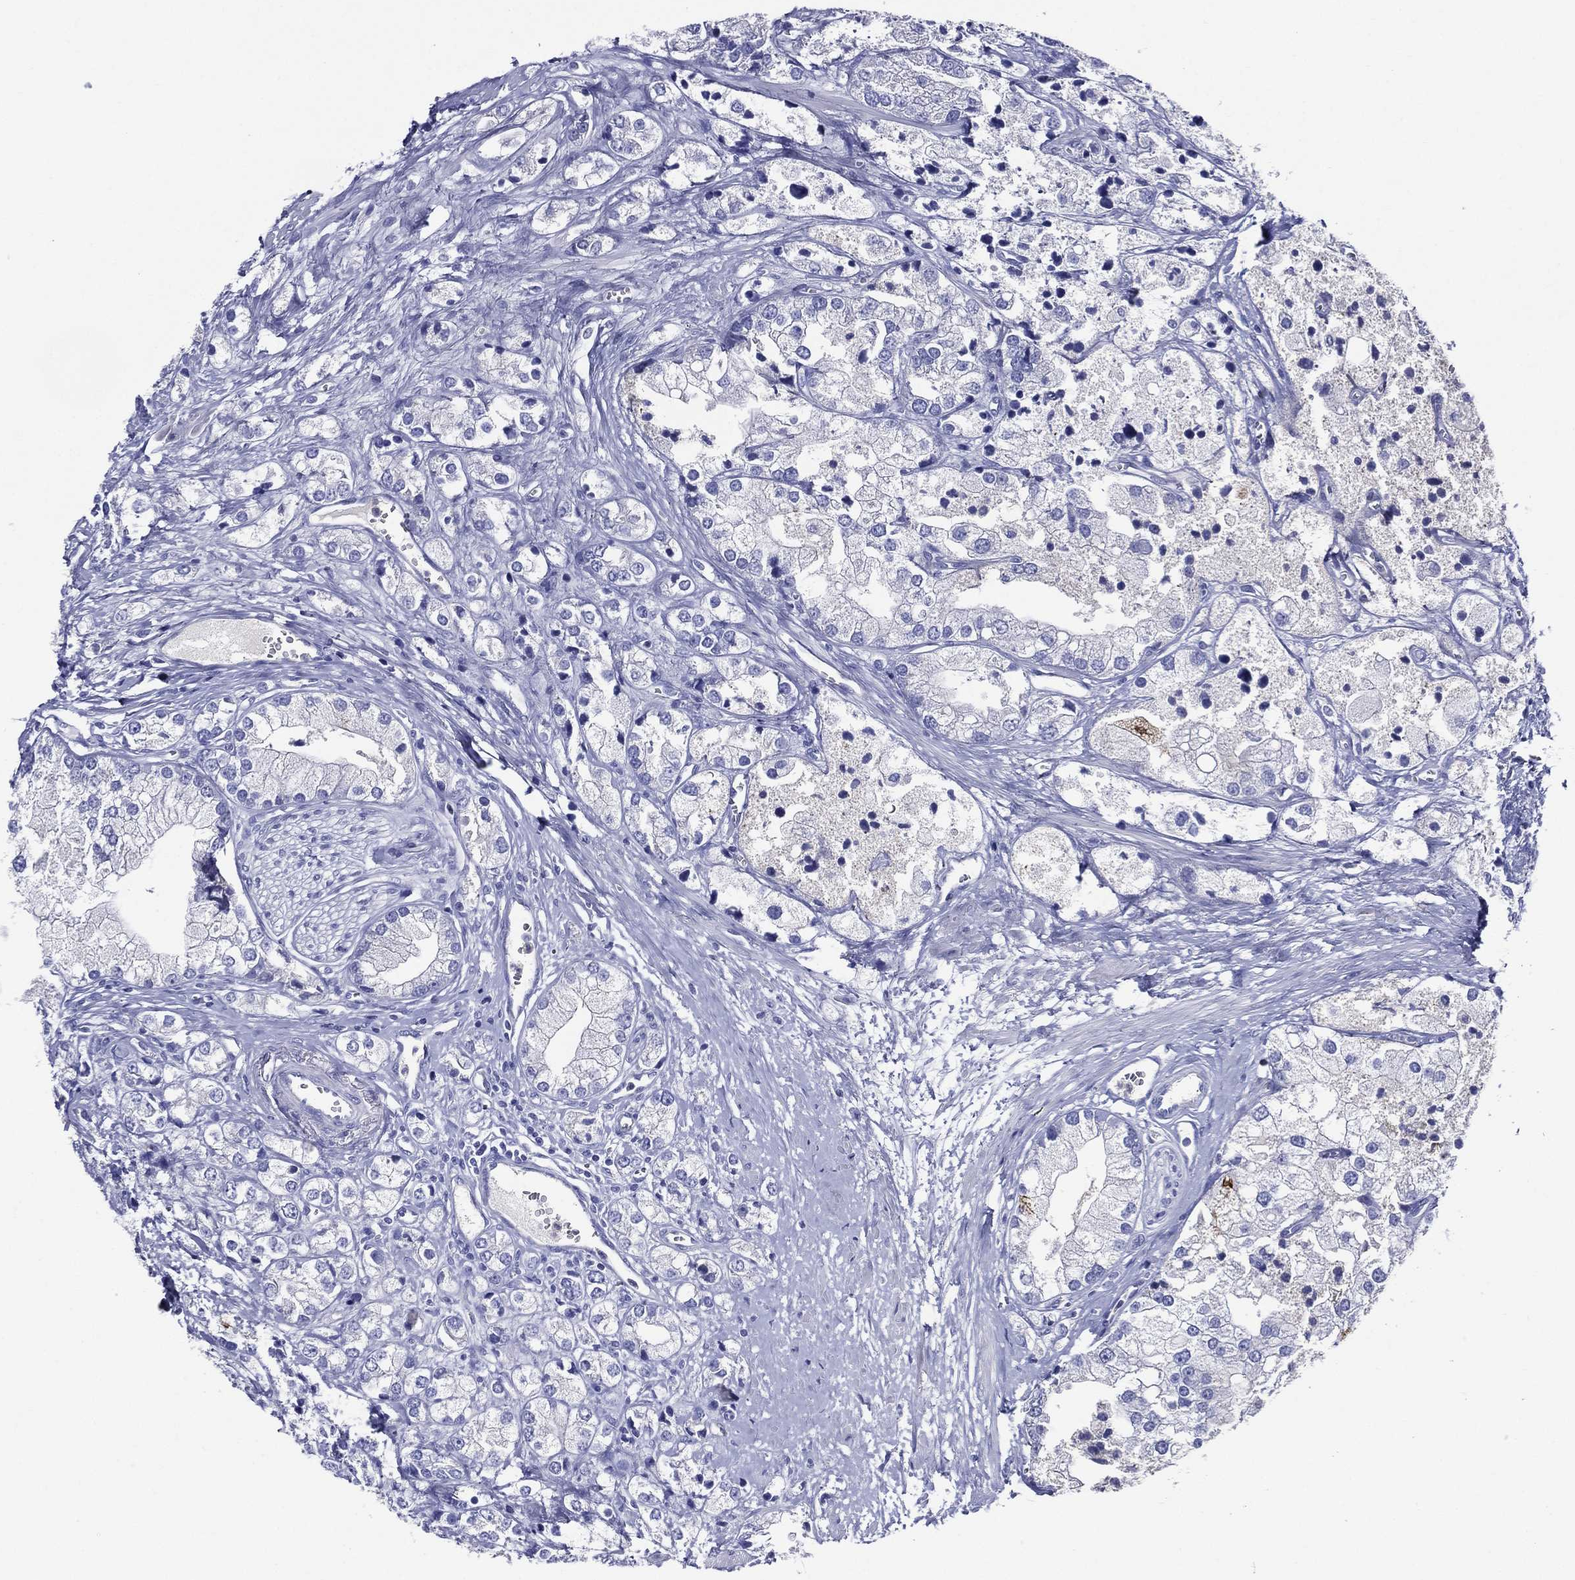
{"staining": {"intensity": "negative", "quantity": "none", "location": "none"}, "tissue": "prostate cancer", "cell_type": "Tumor cells", "image_type": "cancer", "snomed": [{"axis": "morphology", "description": "Adenocarcinoma, NOS"}, {"axis": "topography", "description": "Prostate and seminal vesicle, NOS"}, {"axis": "topography", "description": "Prostate"}], "caption": "Tumor cells show no significant protein positivity in prostate cancer (adenocarcinoma).", "gene": "ACE2", "patient": {"sex": "male", "age": 79}}